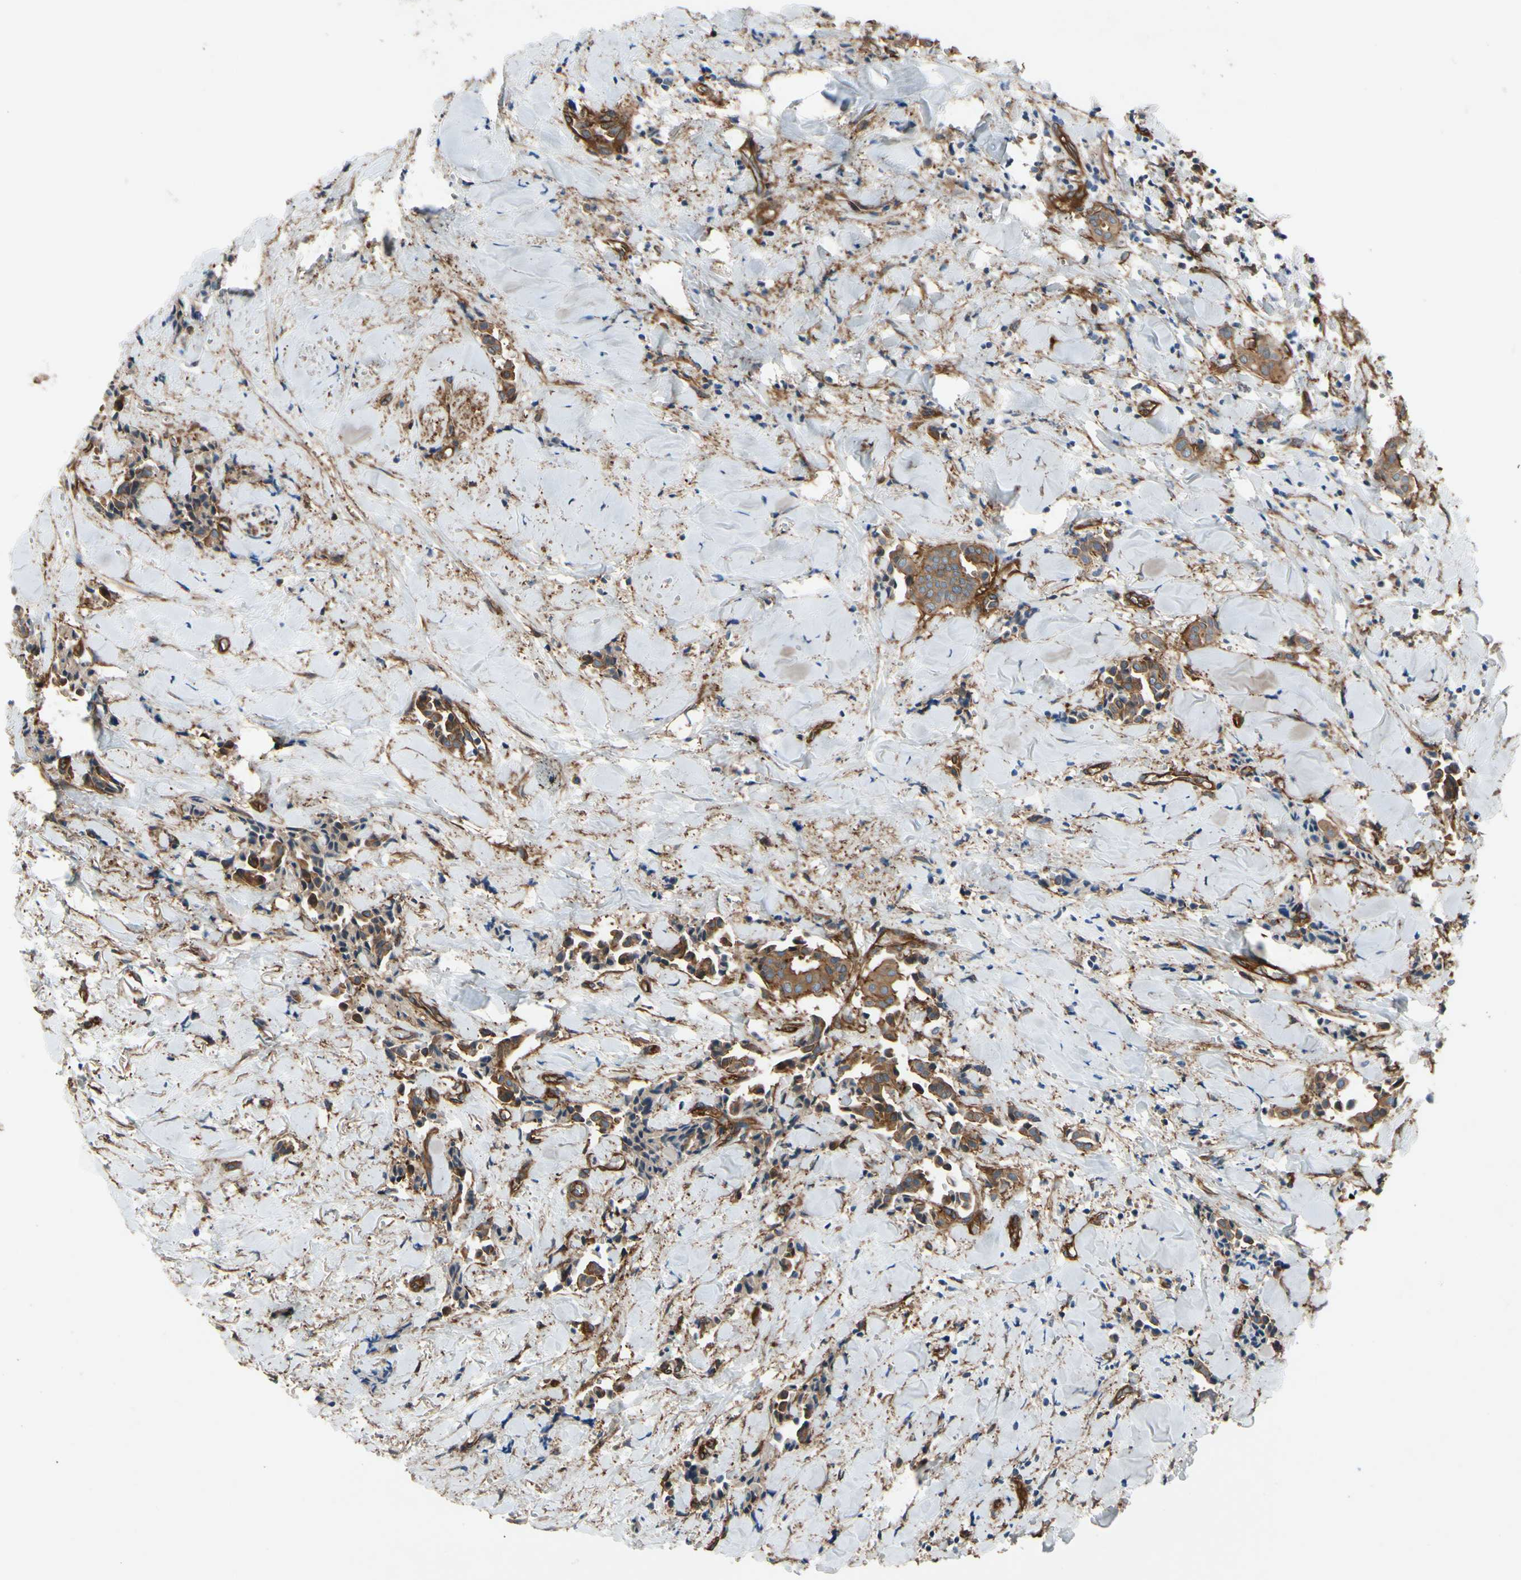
{"staining": {"intensity": "moderate", "quantity": "25%-75%", "location": "cytoplasmic/membranous"}, "tissue": "head and neck cancer", "cell_type": "Tumor cells", "image_type": "cancer", "snomed": [{"axis": "morphology", "description": "Adenocarcinoma, NOS"}, {"axis": "topography", "description": "Salivary gland"}, {"axis": "topography", "description": "Head-Neck"}], "caption": "This photomicrograph displays immunohistochemistry (IHC) staining of adenocarcinoma (head and neck), with medium moderate cytoplasmic/membranous staining in approximately 25%-75% of tumor cells.", "gene": "CTTNBP2", "patient": {"sex": "female", "age": 59}}